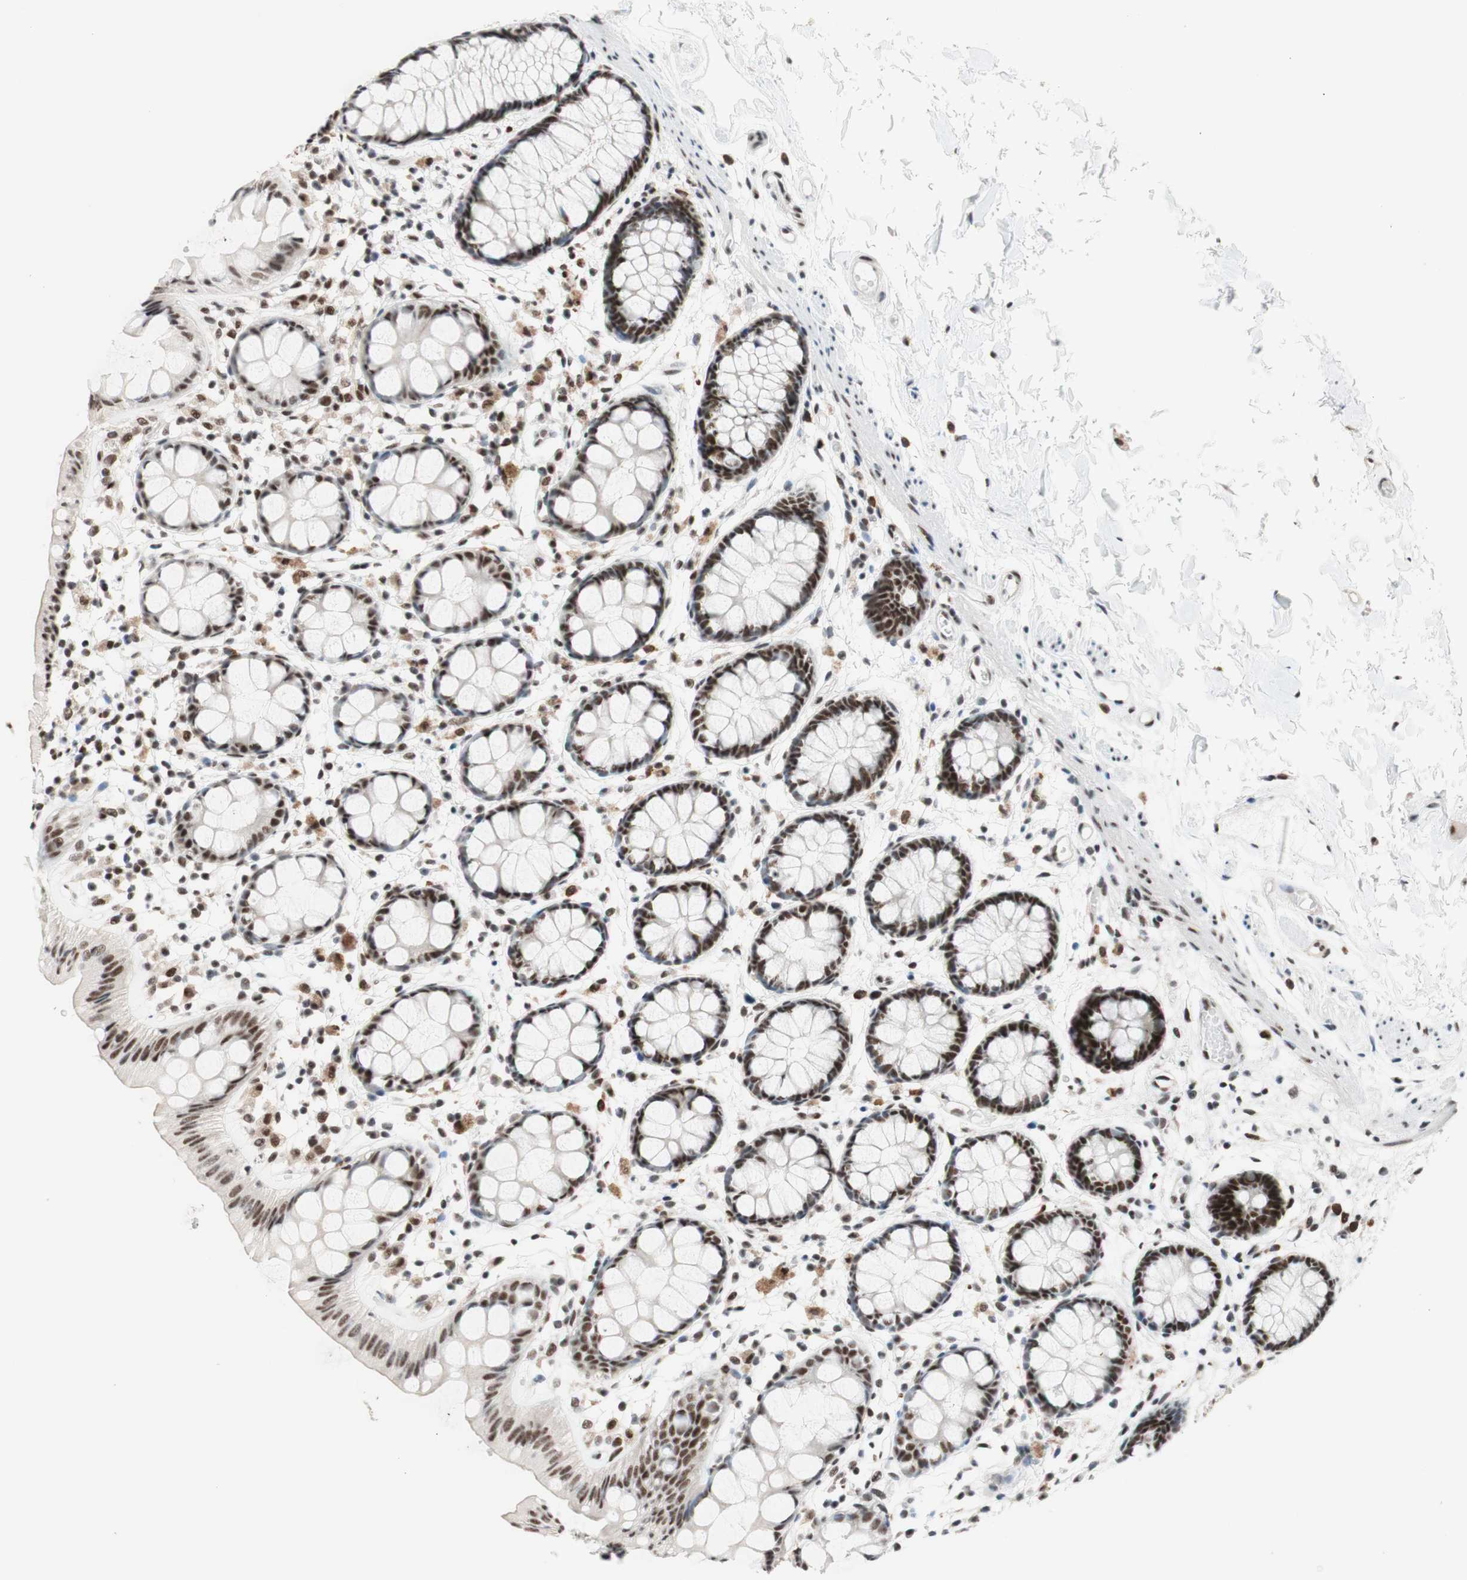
{"staining": {"intensity": "strong", "quantity": ">75%", "location": "nuclear"}, "tissue": "rectum", "cell_type": "Glandular cells", "image_type": "normal", "snomed": [{"axis": "morphology", "description": "Normal tissue, NOS"}, {"axis": "topography", "description": "Rectum"}], "caption": "Brown immunohistochemical staining in unremarkable human rectum demonstrates strong nuclear expression in approximately >75% of glandular cells. Using DAB (brown) and hematoxylin (blue) stains, captured at high magnification using brightfield microscopy.", "gene": "PRPF19", "patient": {"sex": "female", "age": 66}}